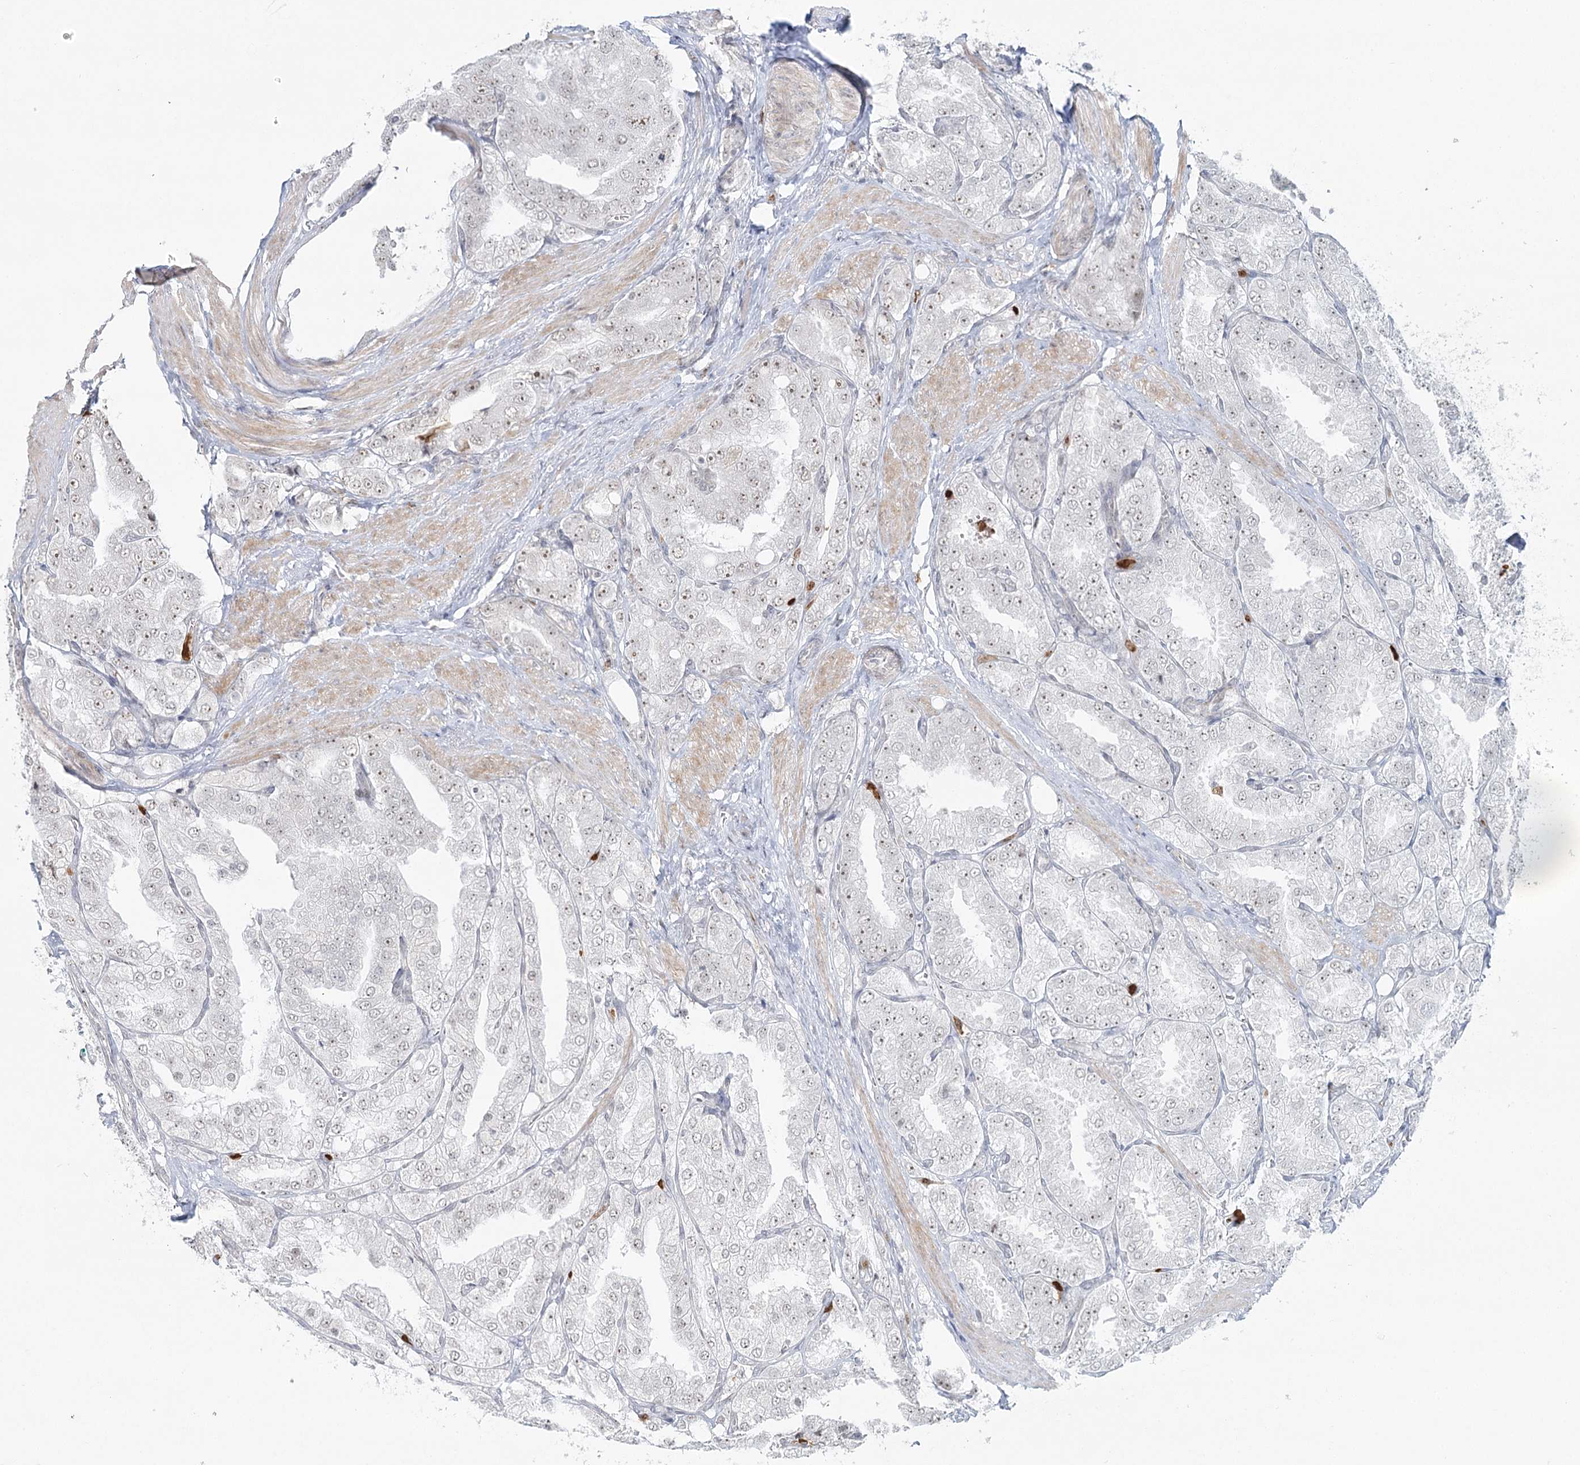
{"staining": {"intensity": "weak", "quantity": "25%-75%", "location": "nuclear"}, "tissue": "prostate cancer", "cell_type": "Tumor cells", "image_type": "cancer", "snomed": [{"axis": "morphology", "description": "Adenocarcinoma, High grade"}, {"axis": "topography", "description": "Prostate"}], "caption": "IHC photomicrograph of prostate cancer (high-grade adenocarcinoma) stained for a protein (brown), which displays low levels of weak nuclear expression in about 25%-75% of tumor cells.", "gene": "ATAD1", "patient": {"sex": "male", "age": 50}}